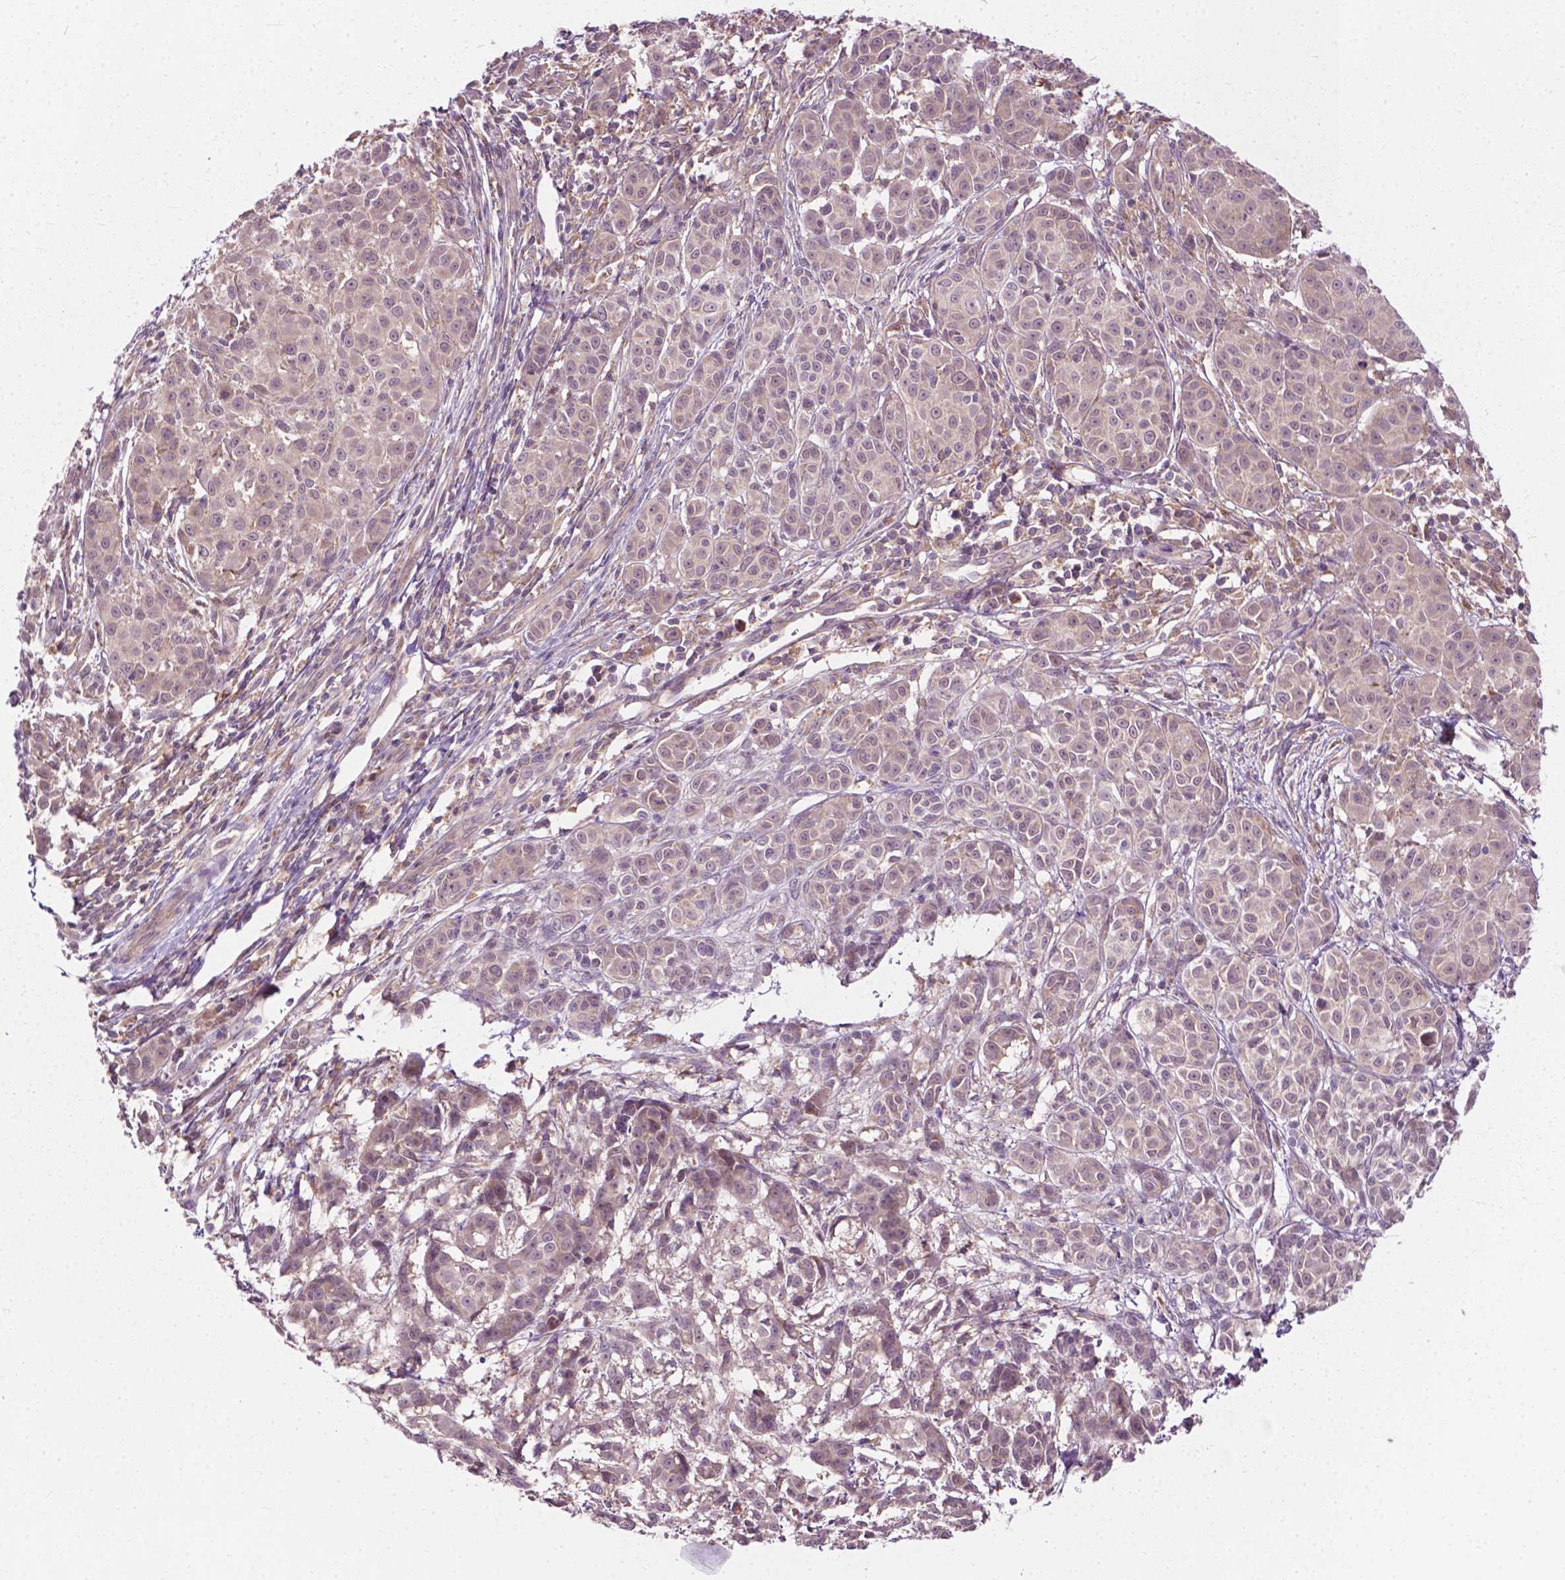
{"staining": {"intensity": "negative", "quantity": "none", "location": "none"}, "tissue": "melanoma", "cell_type": "Tumor cells", "image_type": "cancer", "snomed": [{"axis": "morphology", "description": "Malignant melanoma, NOS"}, {"axis": "topography", "description": "Skin"}], "caption": "The image demonstrates no staining of tumor cells in melanoma. (IHC, brightfield microscopy, high magnification).", "gene": "MZT1", "patient": {"sex": "male", "age": 48}}